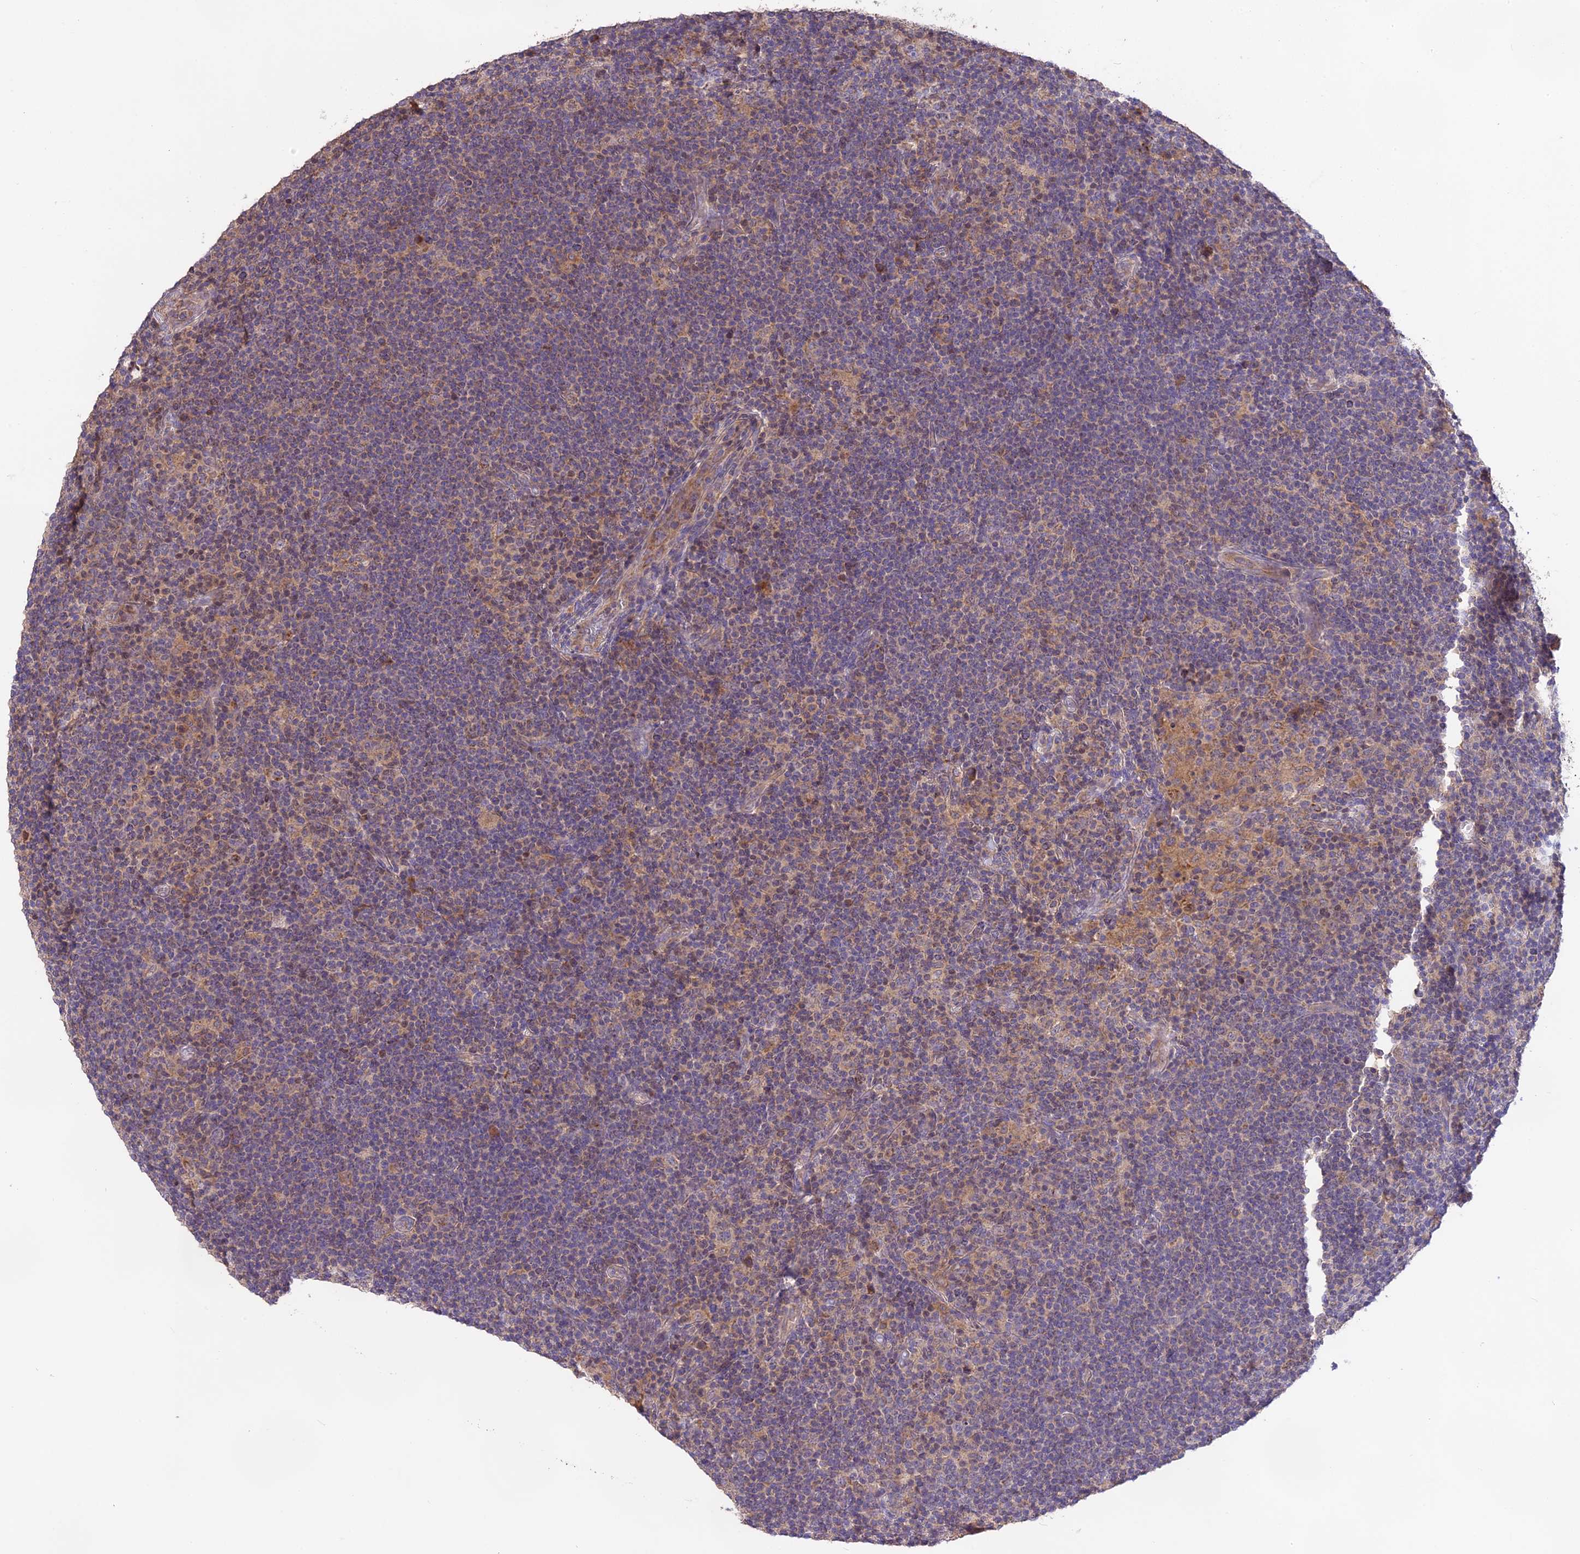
{"staining": {"intensity": "negative", "quantity": "none", "location": "none"}, "tissue": "lymphoma", "cell_type": "Tumor cells", "image_type": "cancer", "snomed": [{"axis": "morphology", "description": "Hodgkin's disease, NOS"}, {"axis": "topography", "description": "Lymph node"}], "caption": "Photomicrograph shows no protein expression in tumor cells of Hodgkin's disease tissue.", "gene": "NUDT8", "patient": {"sex": "female", "age": 57}}